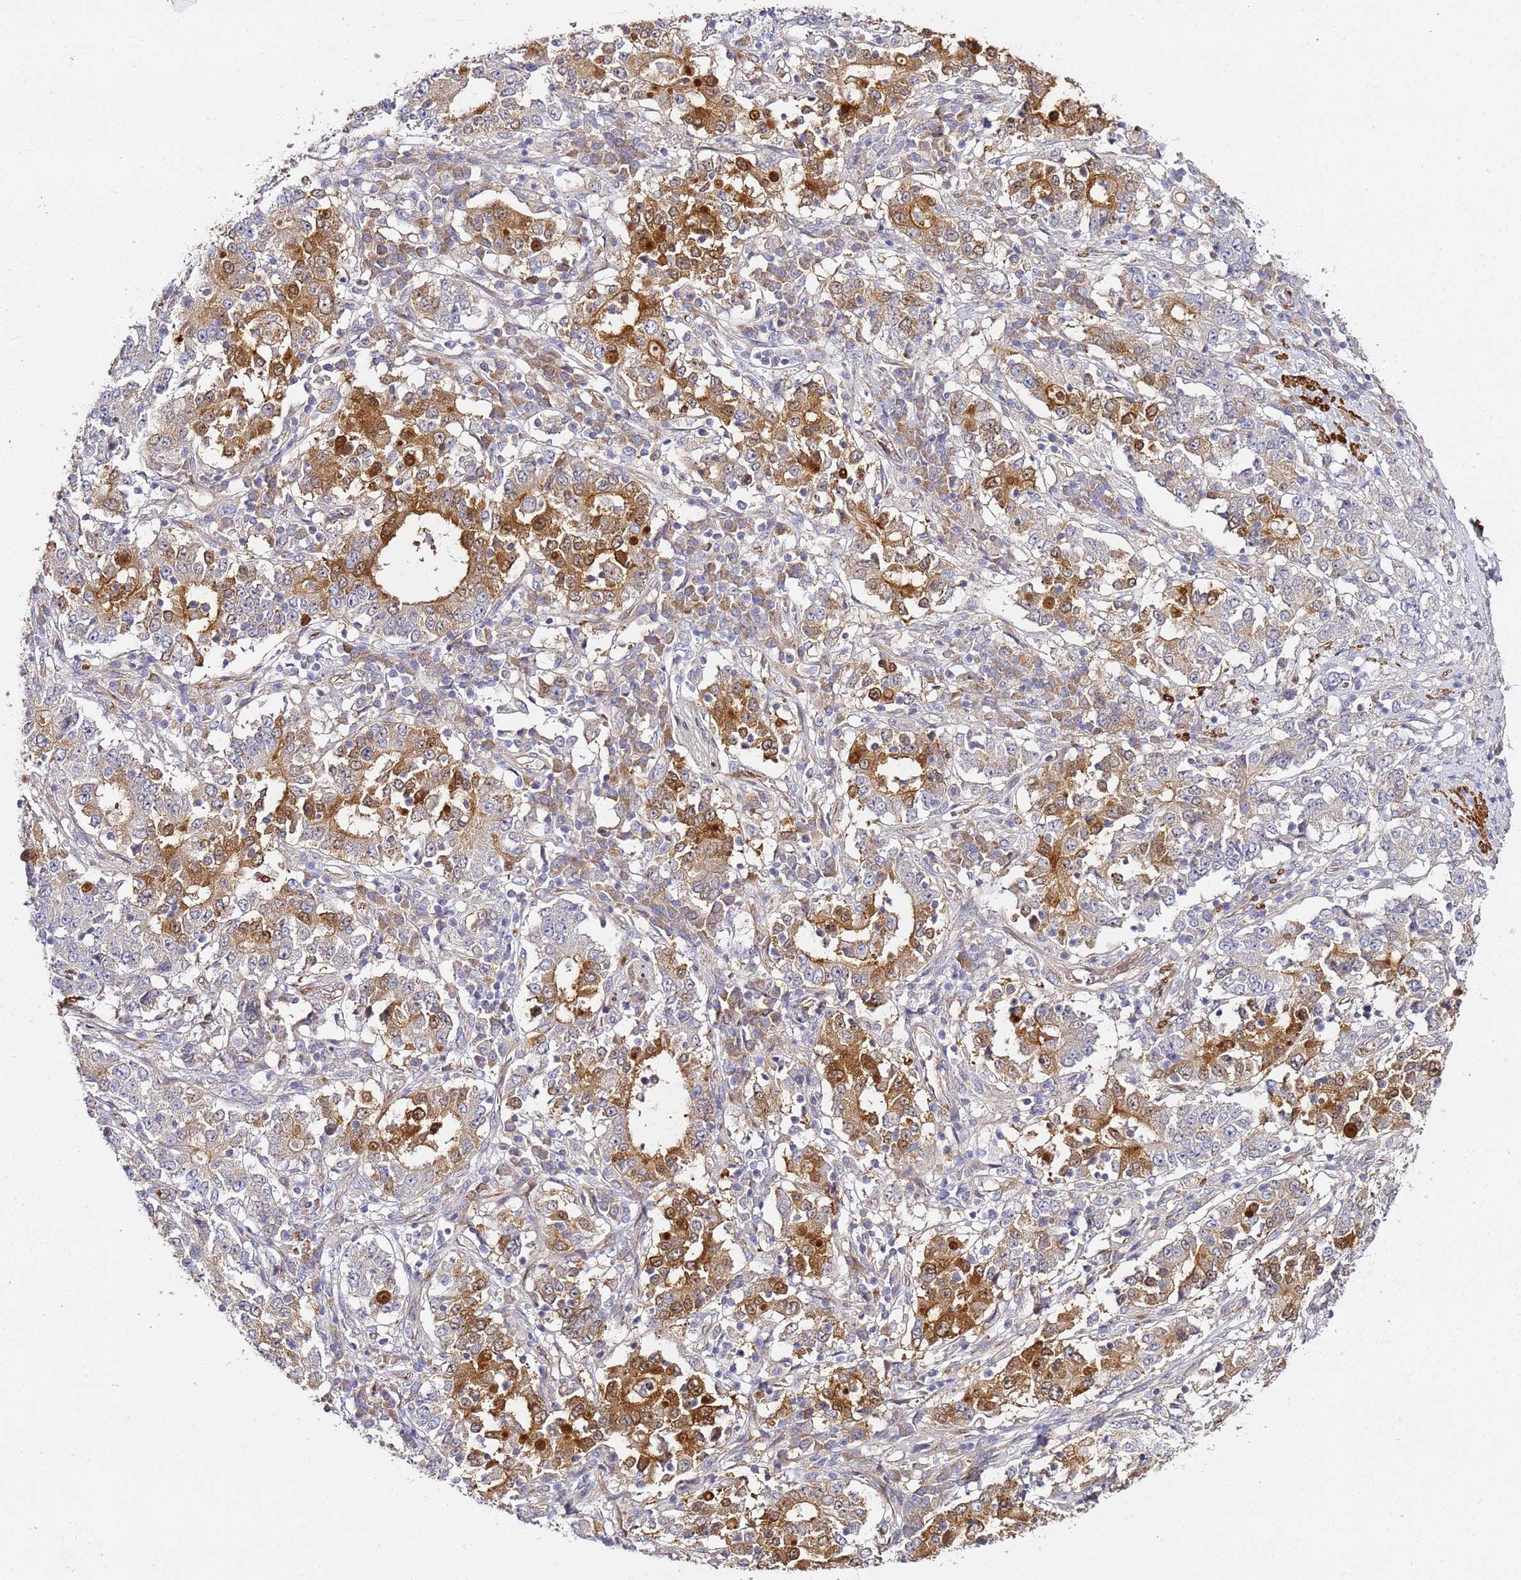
{"staining": {"intensity": "moderate", "quantity": "25%-75%", "location": "cytoplasmic/membranous,nuclear"}, "tissue": "stomach cancer", "cell_type": "Tumor cells", "image_type": "cancer", "snomed": [{"axis": "morphology", "description": "Adenocarcinoma, NOS"}, {"axis": "topography", "description": "Stomach"}], "caption": "Protein expression analysis of stomach cancer (adenocarcinoma) displays moderate cytoplasmic/membranous and nuclear expression in approximately 25%-75% of tumor cells.", "gene": "EPS8L1", "patient": {"sex": "male", "age": 59}}